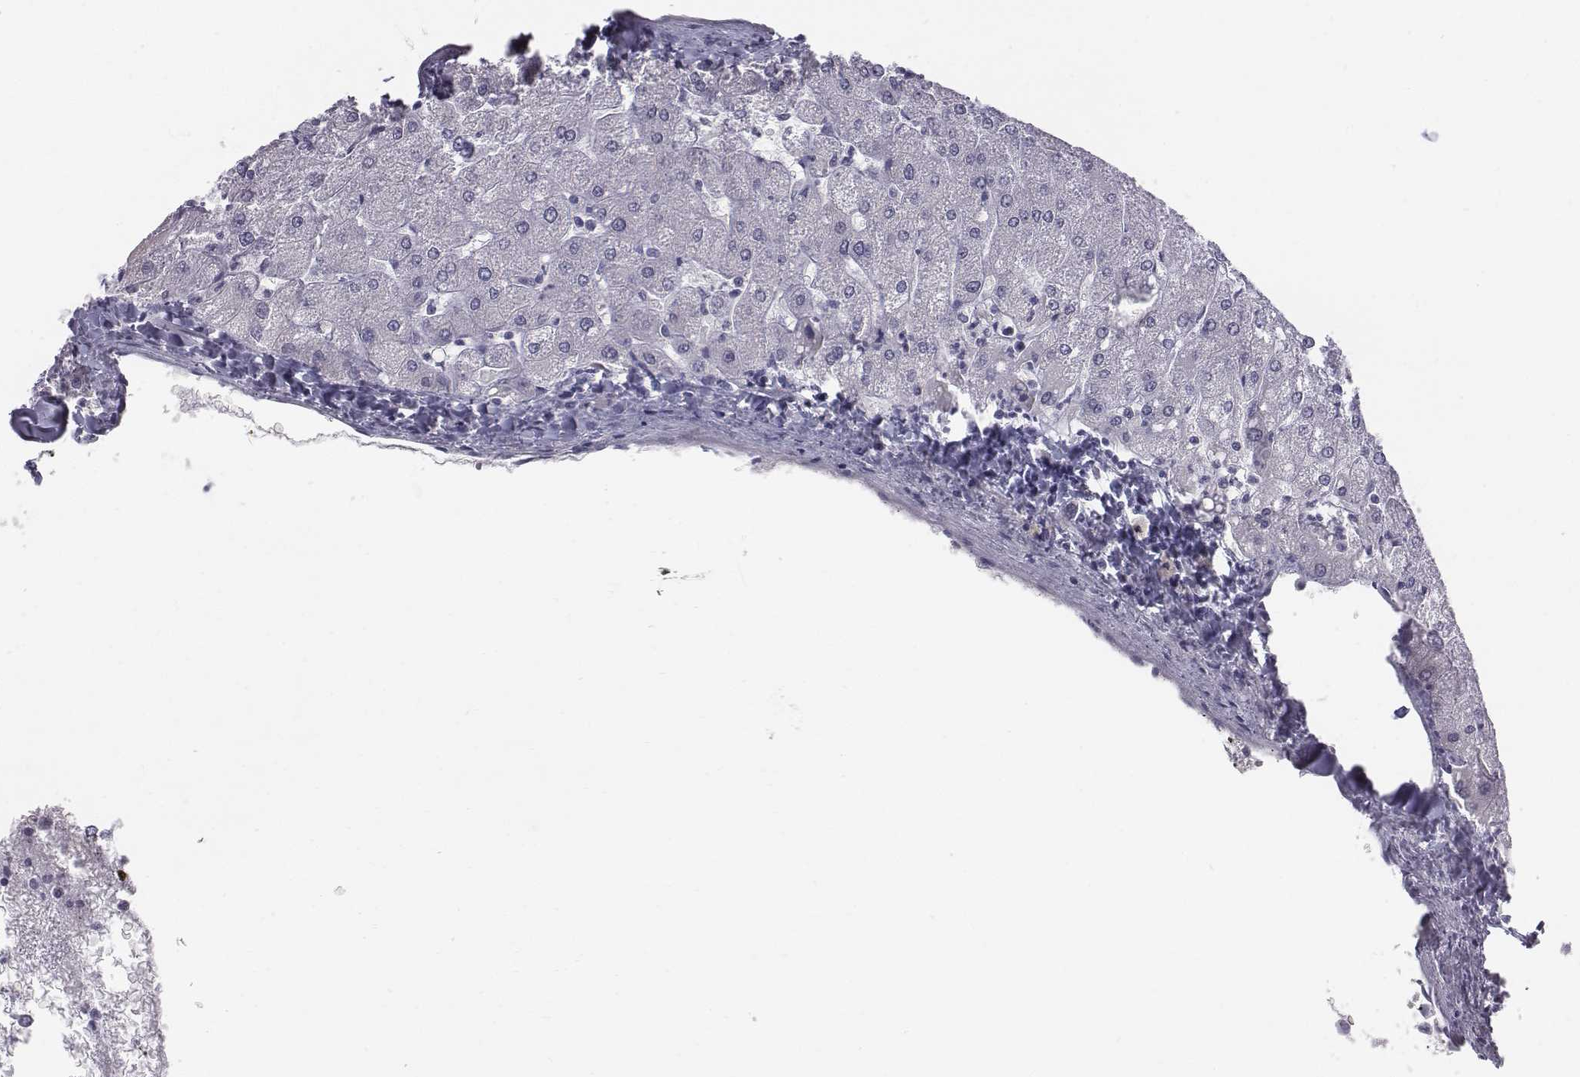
{"staining": {"intensity": "negative", "quantity": "none", "location": "none"}, "tissue": "liver", "cell_type": "Cholangiocytes", "image_type": "normal", "snomed": [{"axis": "morphology", "description": "Normal tissue, NOS"}, {"axis": "topography", "description": "Liver"}], "caption": "Immunohistochemistry micrograph of unremarkable liver: liver stained with DAB (3,3'-diaminobenzidine) displays no significant protein expression in cholangiocytes.", "gene": "C6orf58", "patient": {"sex": "male", "age": 67}}